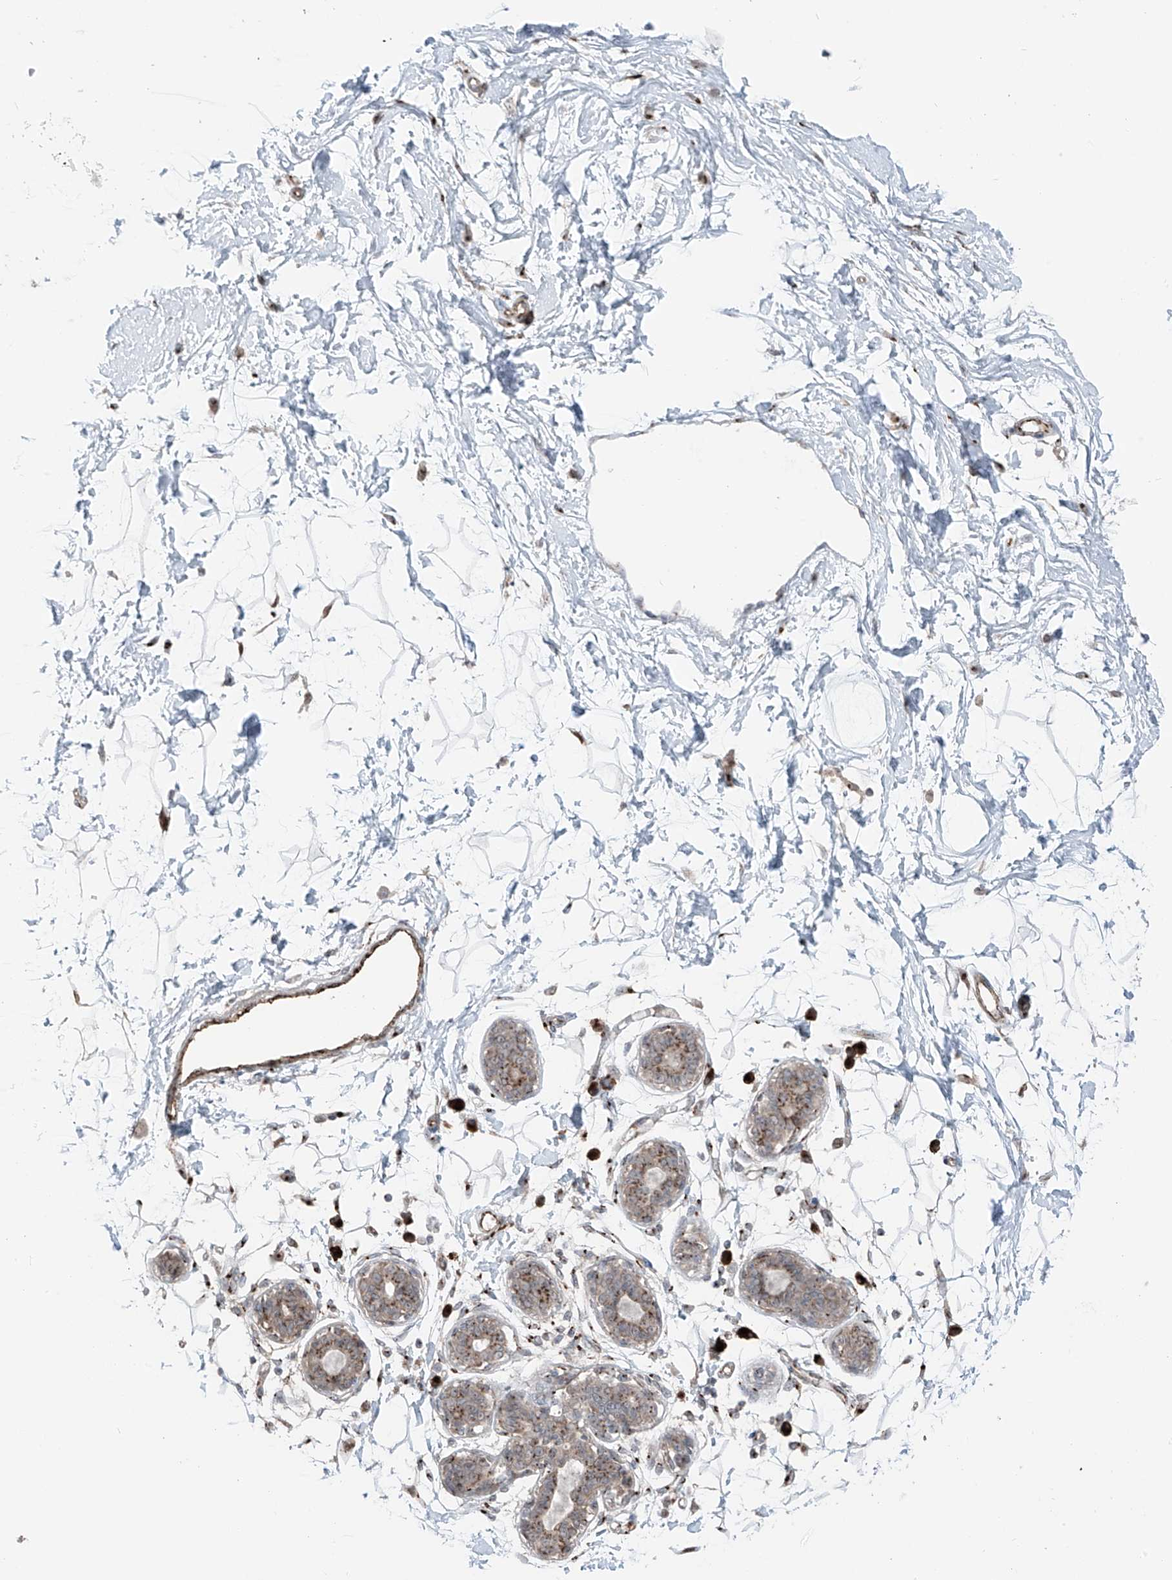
{"staining": {"intensity": "moderate", "quantity": "25%-75%", "location": "cytoplasmic/membranous"}, "tissue": "breast", "cell_type": "Adipocytes", "image_type": "normal", "snomed": [{"axis": "morphology", "description": "Normal tissue, NOS"}, {"axis": "topography", "description": "Breast"}], "caption": "Brown immunohistochemical staining in unremarkable human breast exhibits moderate cytoplasmic/membranous expression in approximately 25%-75% of adipocytes.", "gene": "ERLEC1", "patient": {"sex": "female", "age": 45}}